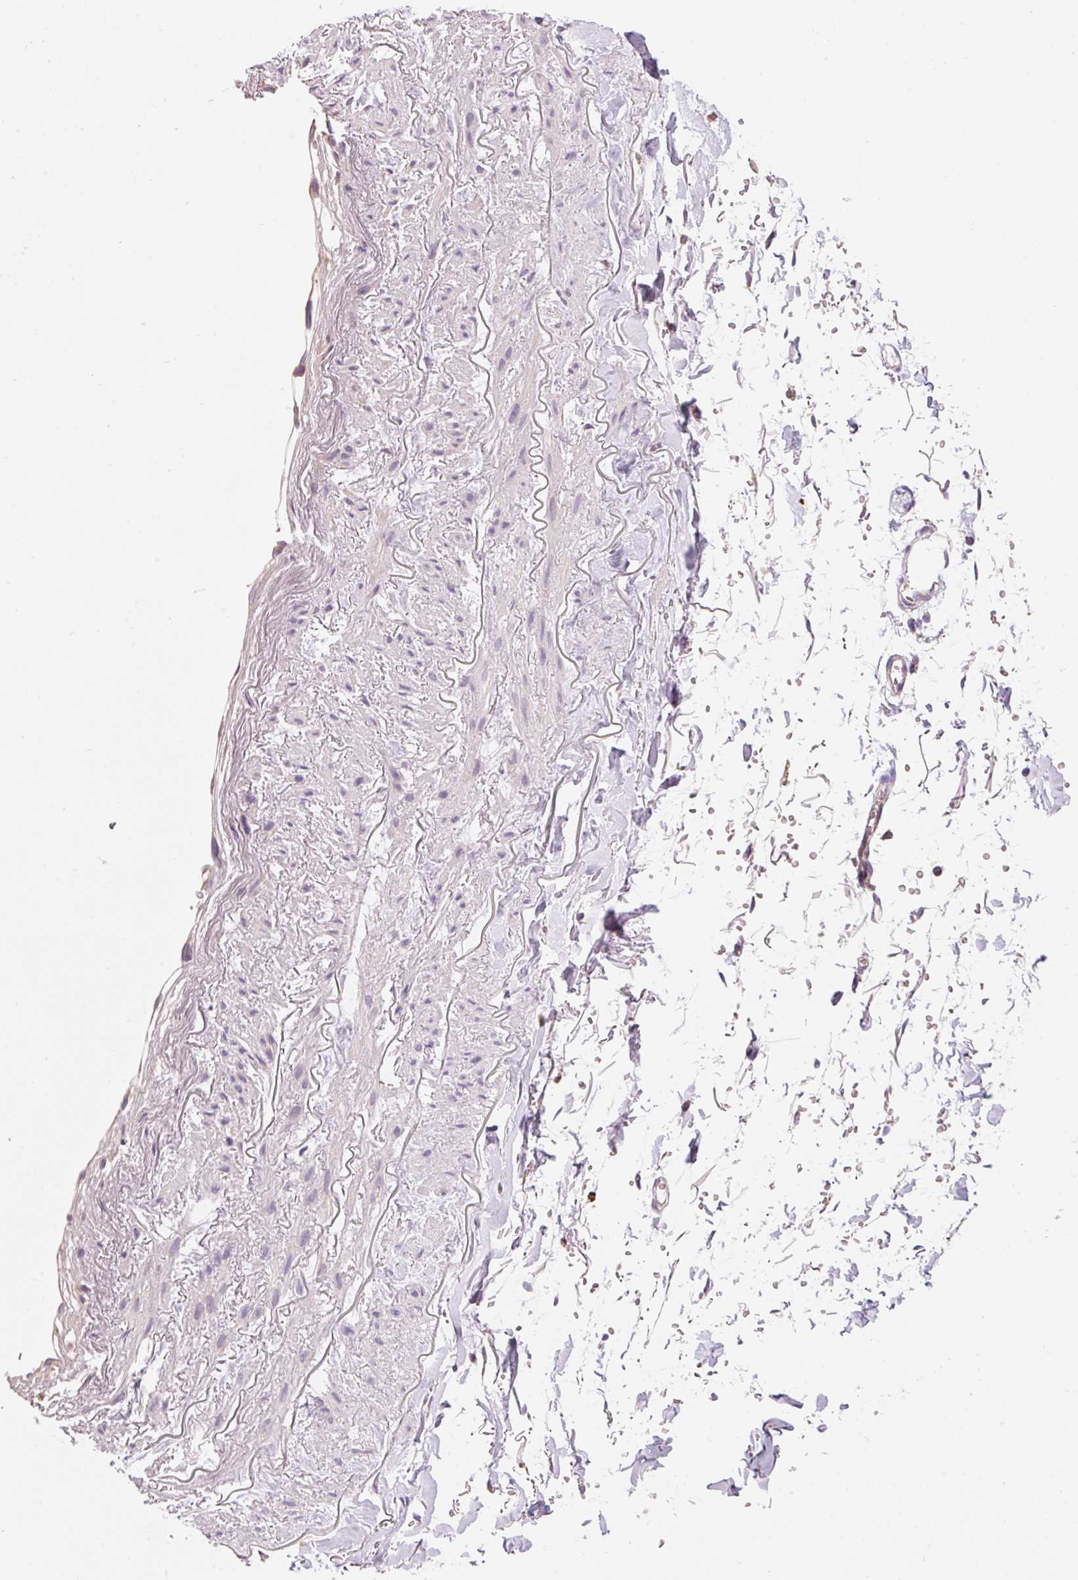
{"staining": {"intensity": "negative", "quantity": "none", "location": "none"}, "tissue": "adipose tissue", "cell_type": "Adipocytes", "image_type": "normal", "snomed": [{"axis": "morphology", "description": "Normal tissue, NOS"}, {"axis": "topography", "description": "Cartilage tissue"}, {"axis": "topography", "description": "Bronchus"}, {"axis": "topography", "description": "Peripheral nerve tissue"}], "caption": "This photomicrograph is of unremarkable adipose tissue stained with immunohistochemistry (IHC) to label a protein in brown with the nuclei are counter-stained blue. There is no positivity in adipocytes. (Brightfield microscopy of DAB (3,3'-diaminobenzidine) immunohistochemistry (IHC) at high magnification).", "gene": "PNPLA5", "patient": {"sex": "female", "age": 59}}